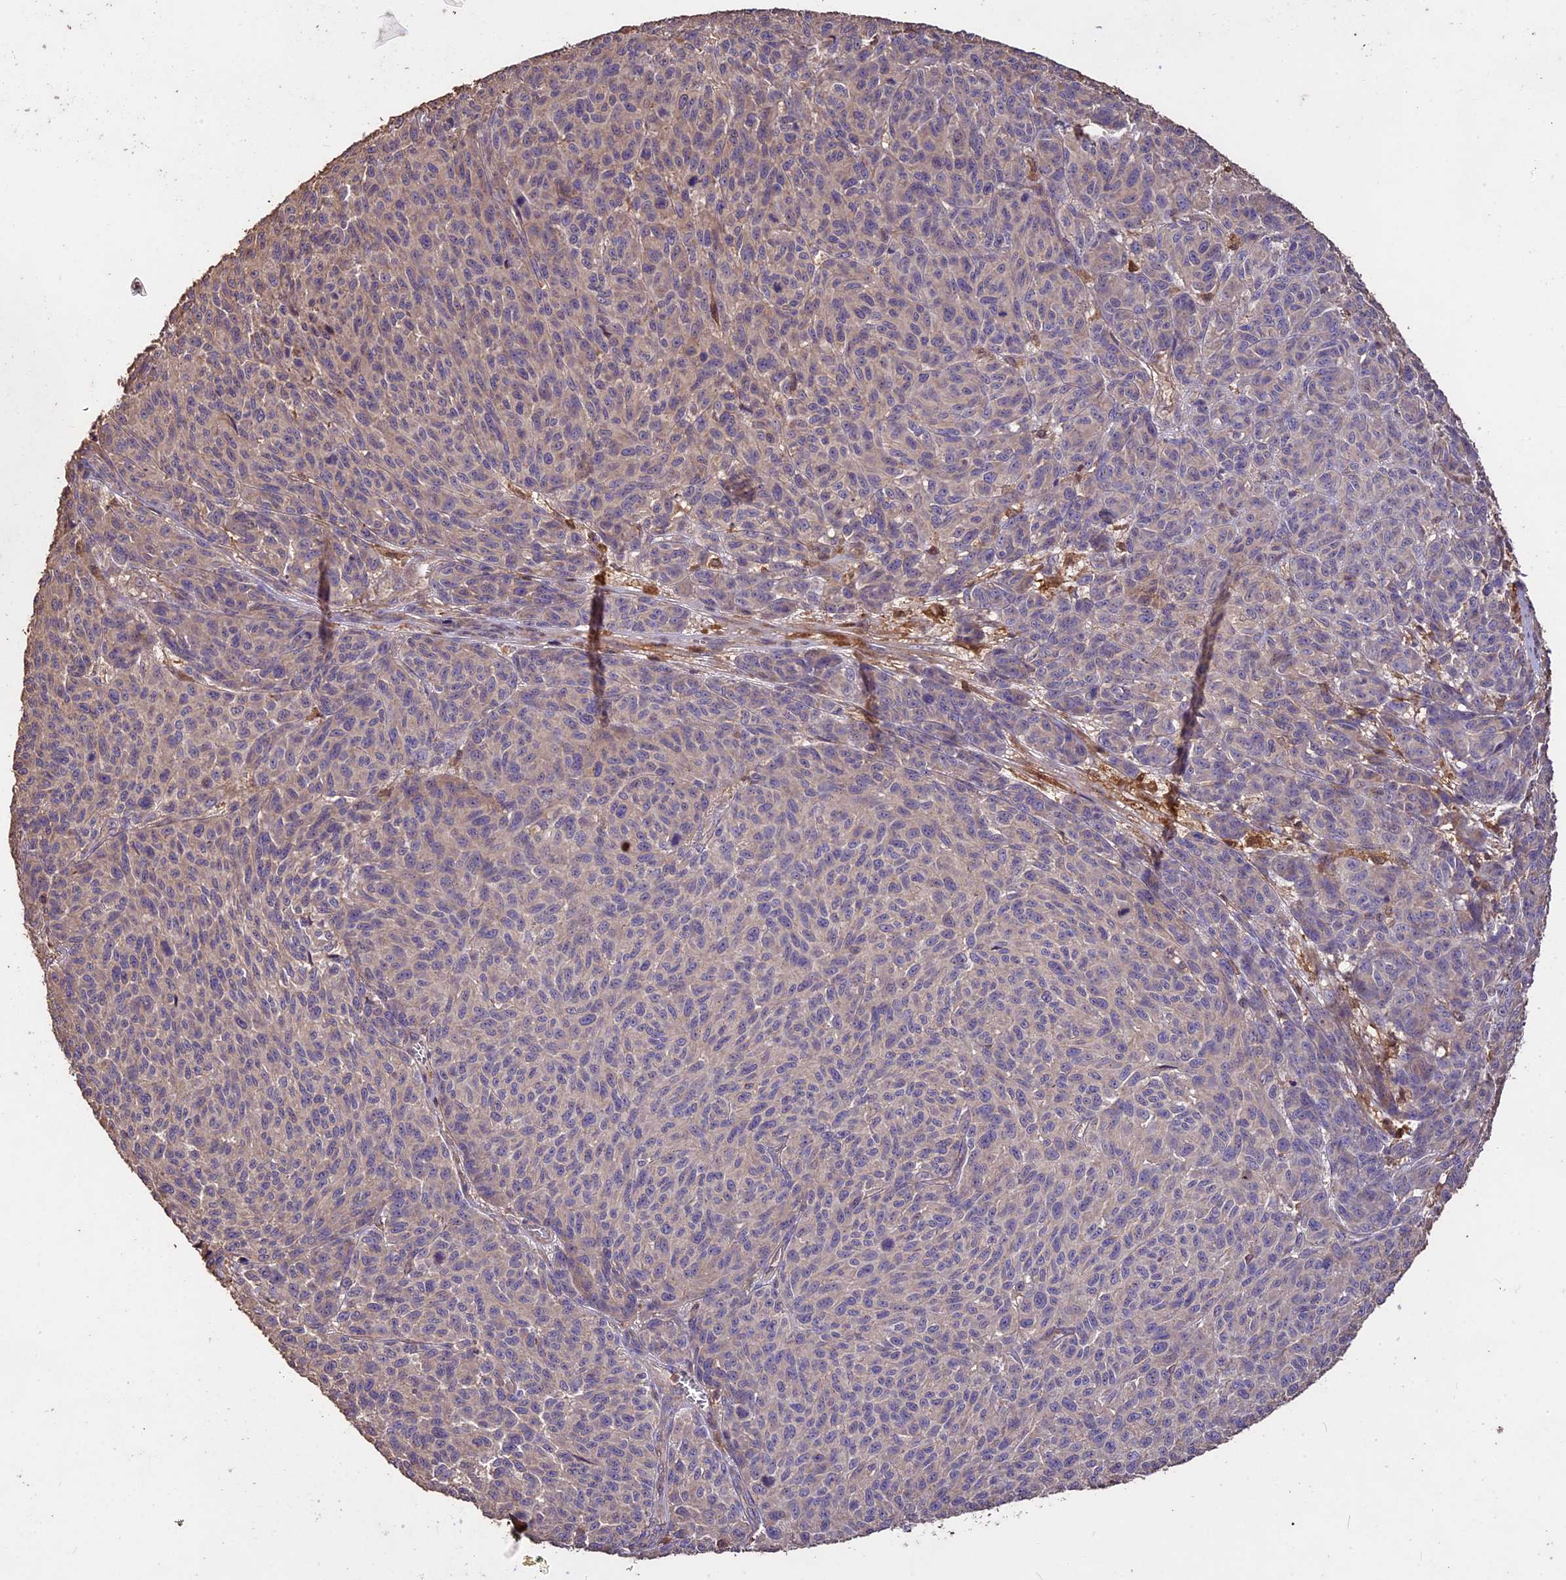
{"staining": {"intensity": "moderate", "quantity": "<25%", "location": "cytoplasmic/membranous"}, "tissue": "melanoma", "cell_type": "Tumor cells", "image_type": "cancer", "snomed": [{"axis": "morphology", "description": "Malignant melanoma, NOS"}, {"axis": "topography", "description": "Skin"}], "caption": "Moderate cytoplasmic/membranous staining is present in about <25% of tumor cells in malignant melanoma. (DAB (3,3'-diaminobenzidine) IHC with brightfield microscopy, high magnification).", "gene": "CRLF1", "patient": {"sex": "male", "age": 49}}